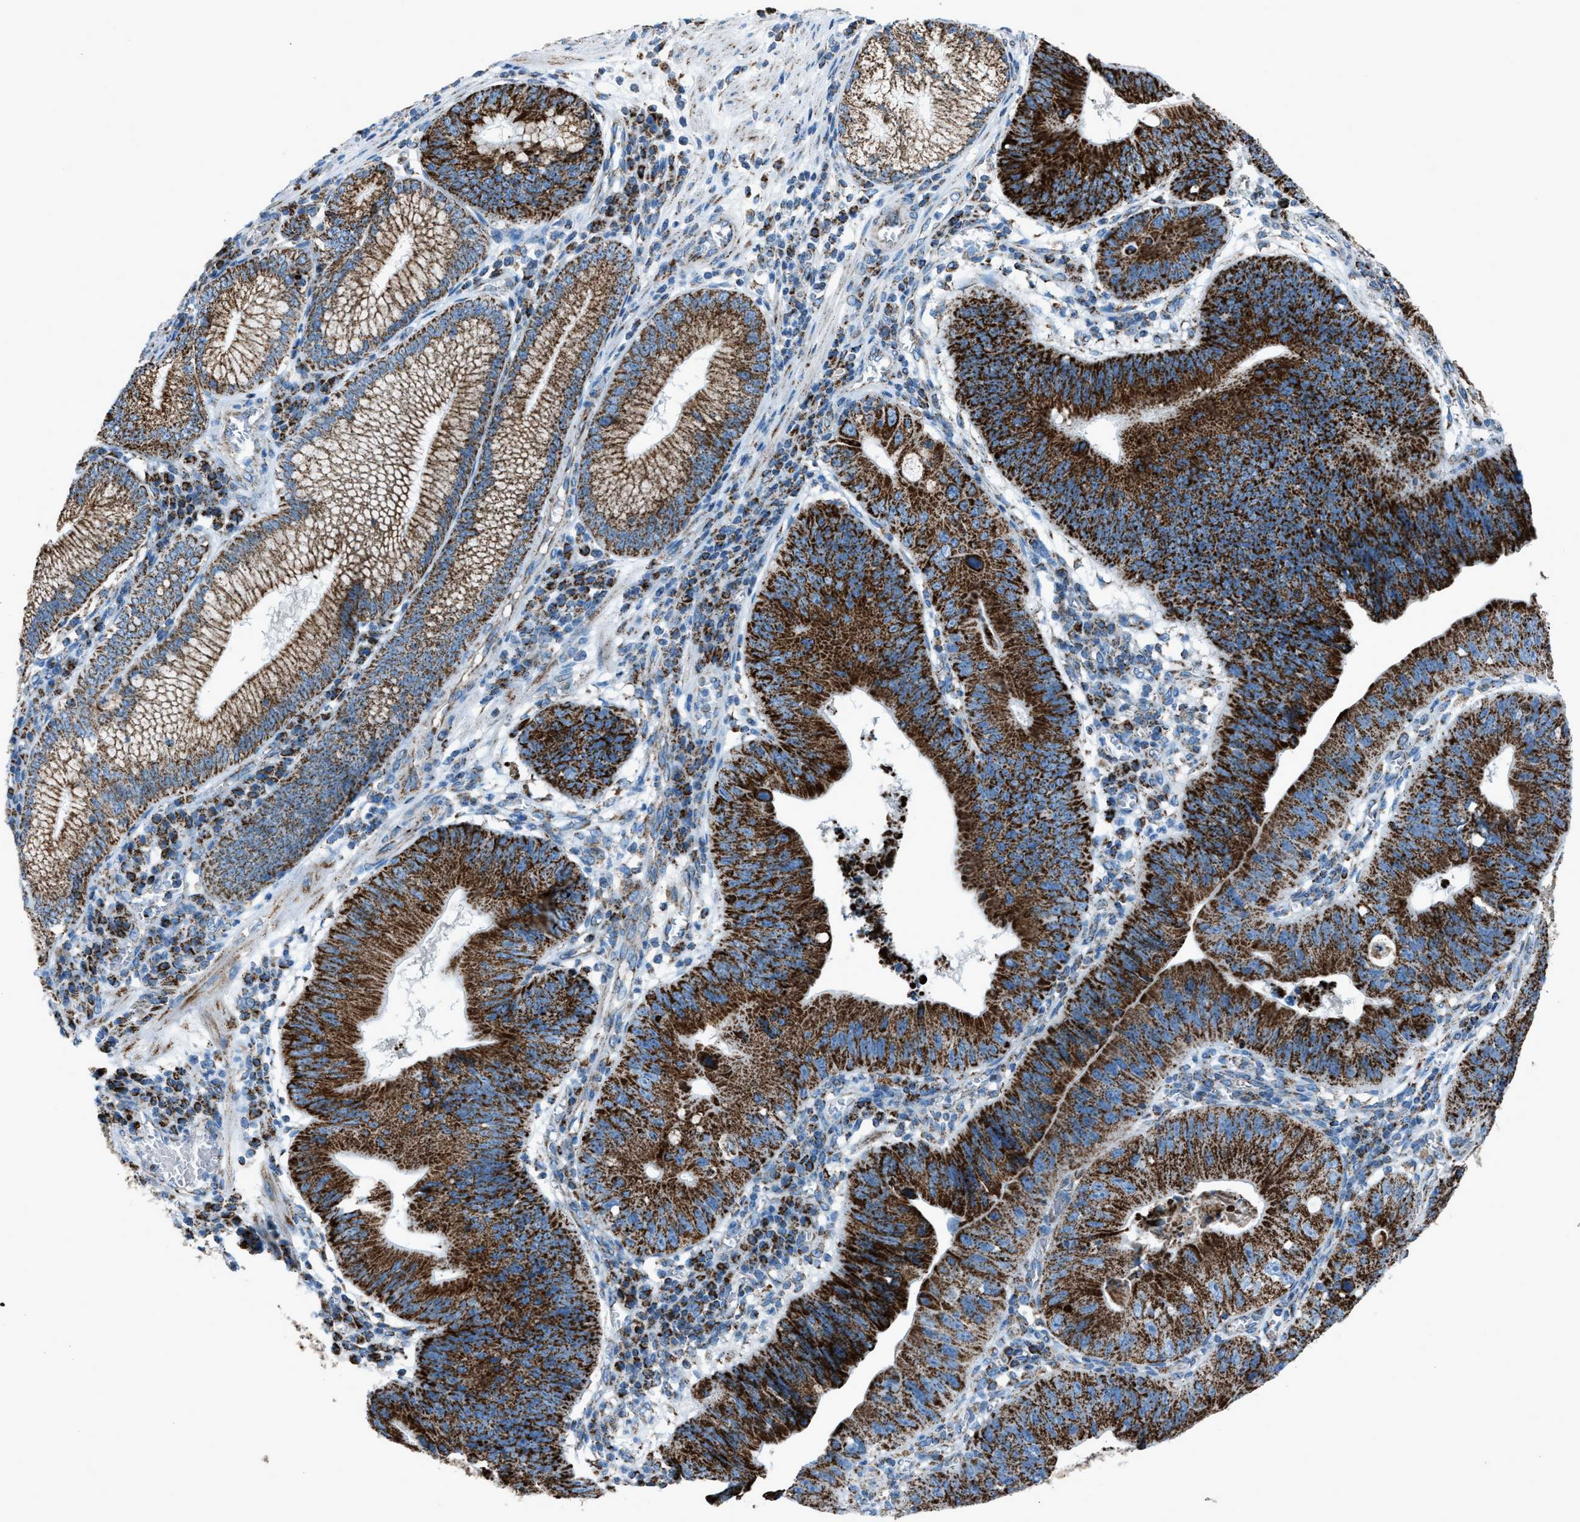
{"staining": {"intensity": "strong", "quantity": ">75%", "location": "cytoplasmic/membranous"}, "tissue": "stomach cancer", "cell_type": "Tumor cells", "image_type": "cancer", "snomed": [{"axis": "morphology", "description": "Adenocarcinoma, NOS"}, {"axis": "topography", "description": "Stomach"}], "caption": "Brown immunohistochemical staining in human adenocarcinoma (stomach) reveals strong cytoplasmic/membranous positivity in approximately >75% of tumor cells. The staining was performed using DAB (3,3'-diaminobenzidine) to visualize the protein expression in brown, while the nuclei were stained in blue with hematoxylin (Magnification: 20x).", "gene": "MDH2", "patient": {"sex": "male", "age": 59}}